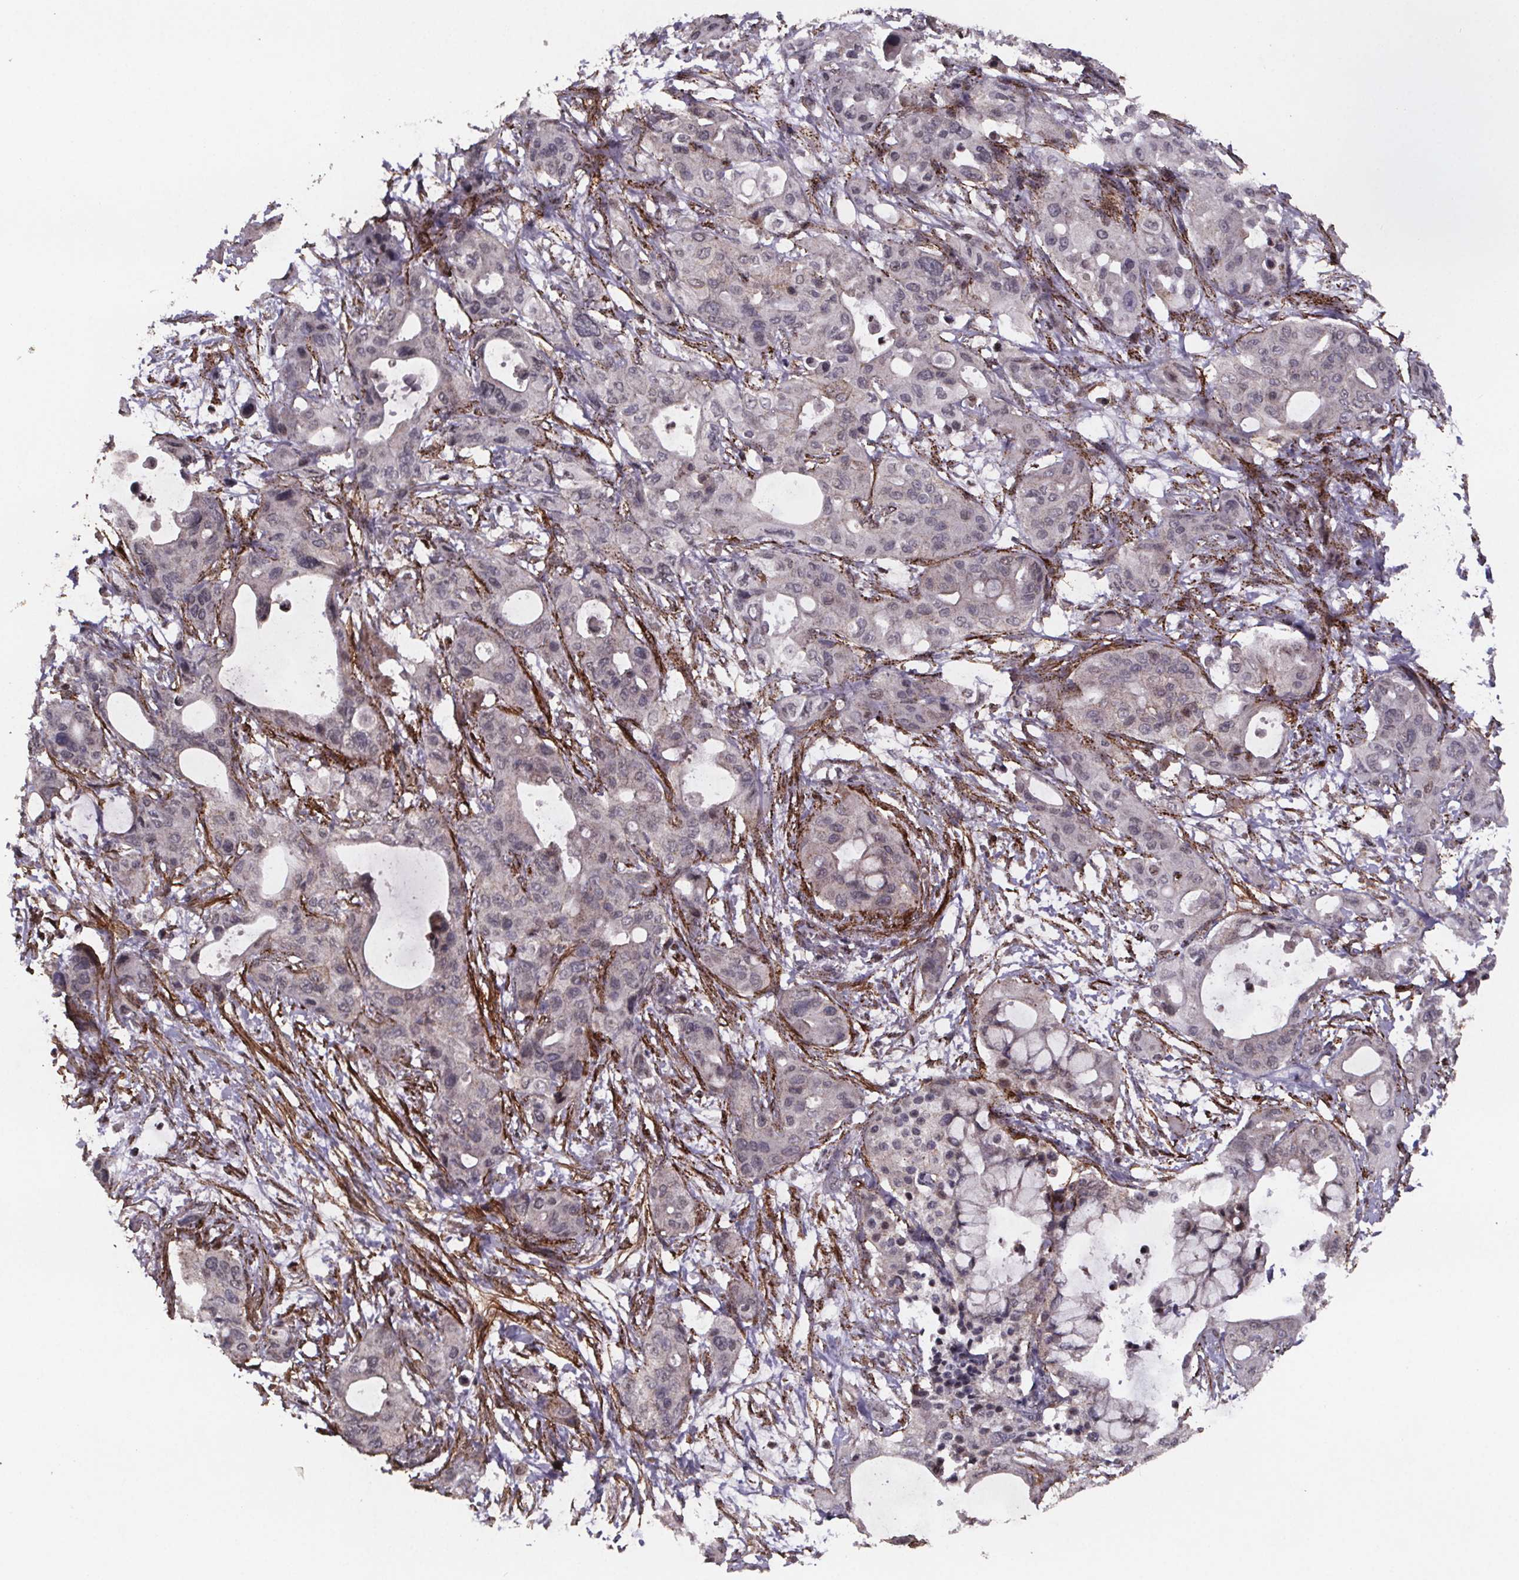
{"staining": {"intensity": "negative", "quantity": "none", "location": "none"}, "tissue": "pancreatic cancer", "cell_type": "Tumor cells", "image_type": "cancer", "snomed": [{"axis": "morphology", "description": "Adenocarcinoma, NOS"}, {"axis": "topography", "description": "Pancreas"}], "caption": "Adenocarcinoma (pancreatic) stained for a protein using immunohistochemistry shows no staining tumor cells.", "gene": "PALLD", "patient": {"sex": "male", "age": 71}}